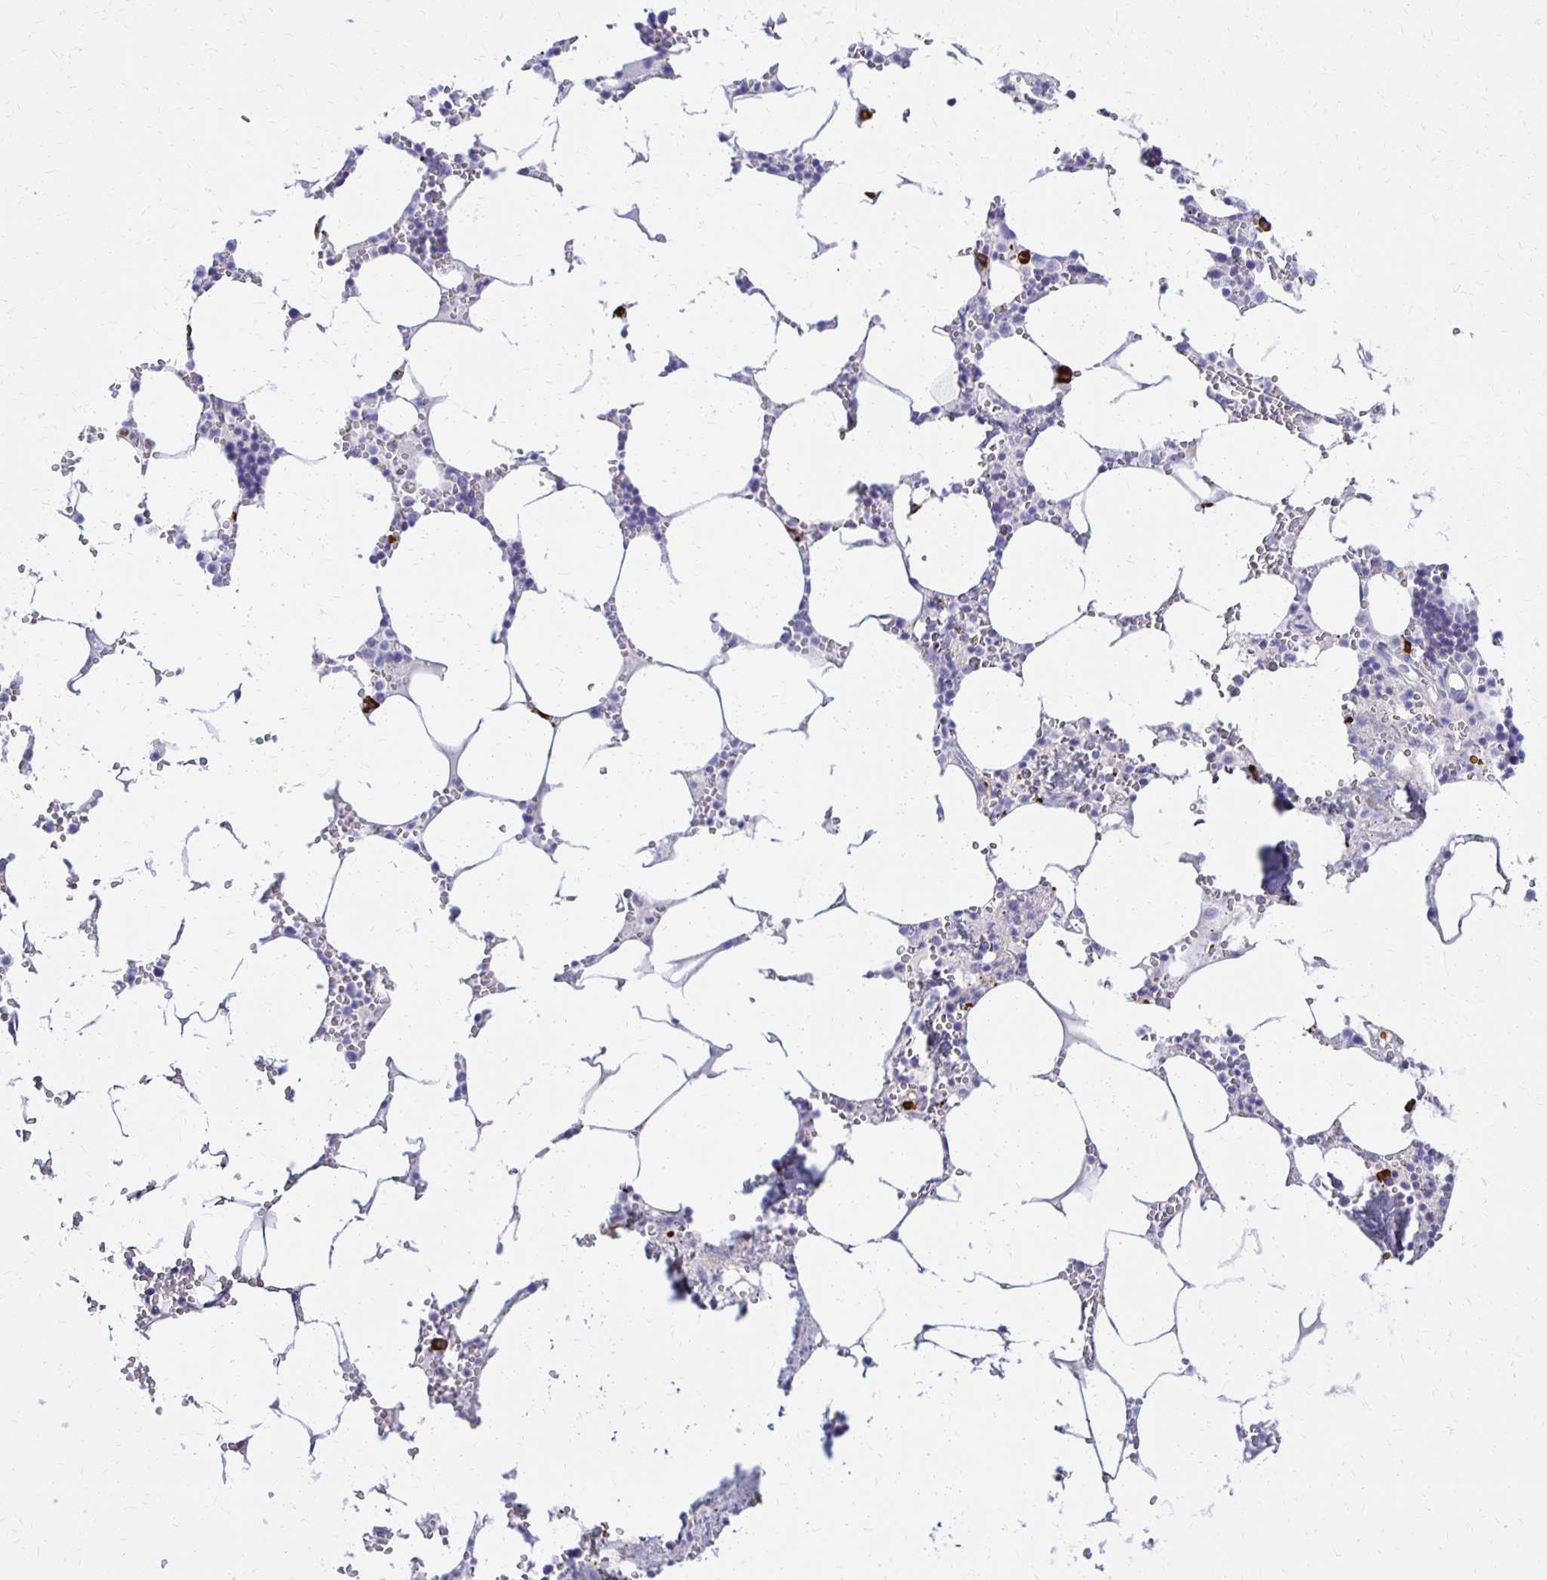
{"staining": {"intensity": "strong", "quantity": "<25%", "location": "cytoplasmic/membranous"}, "tissue": "bone marrow", "cell_type": "Hematopoietic cells", "image_type": "normal", "snomed": [{"axis": "morphology", "description": "Normal tissue, NOS"}, {"axis": "topography", "description": "Bone marrow"}], "caption": "This image exhibits immunohistochemistry staining of benign bone marrow, with medium strong cytoplasmic/membranous expression in approximately <25% of hematopoietic cells.", "gene": "FNTB", "patient": {"sex": "male", "age": 54}}